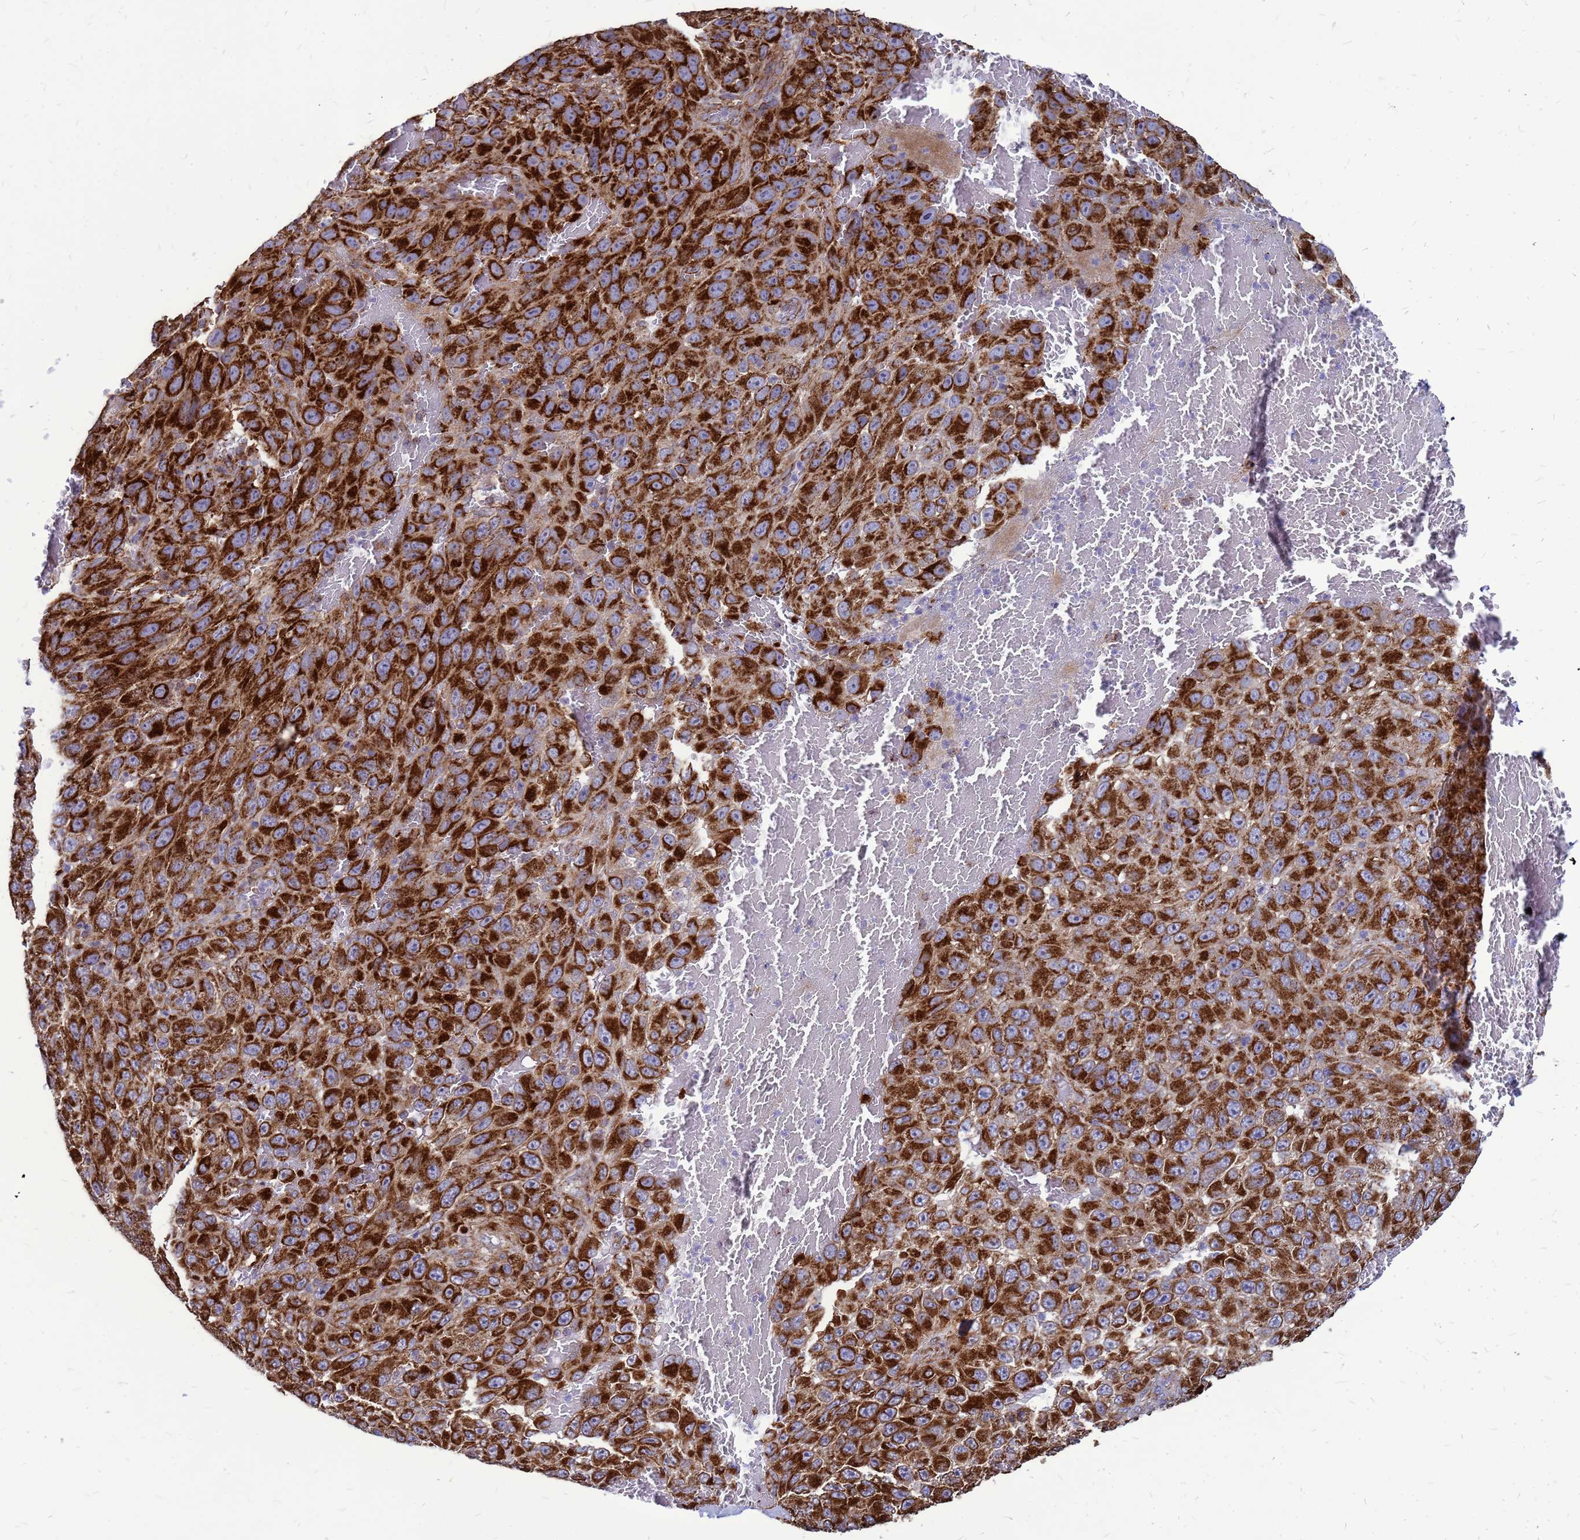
{"staining": {"intensity": "strong", "quantity": ">75%", "location": "cytoplasmic/membranous"}, "tissue": "melanoma", "cell_type": "Tumor cells", "image_type": "cancer", "snomed": [{"axis": "morphology", "description": "Normal tissue, NOS"}, {"axis": "morphology", "description": "Malignant melanoma, NOS"}, {"axis": "topography", "description": "Skin"}], "caption": "The immunohistochemical stain shows strong cytoplasmic/membranous expression in tumor cells of melanoma tissue.", "gene": "FSTL4", "patient": {"sex": "female", "age": 96}}